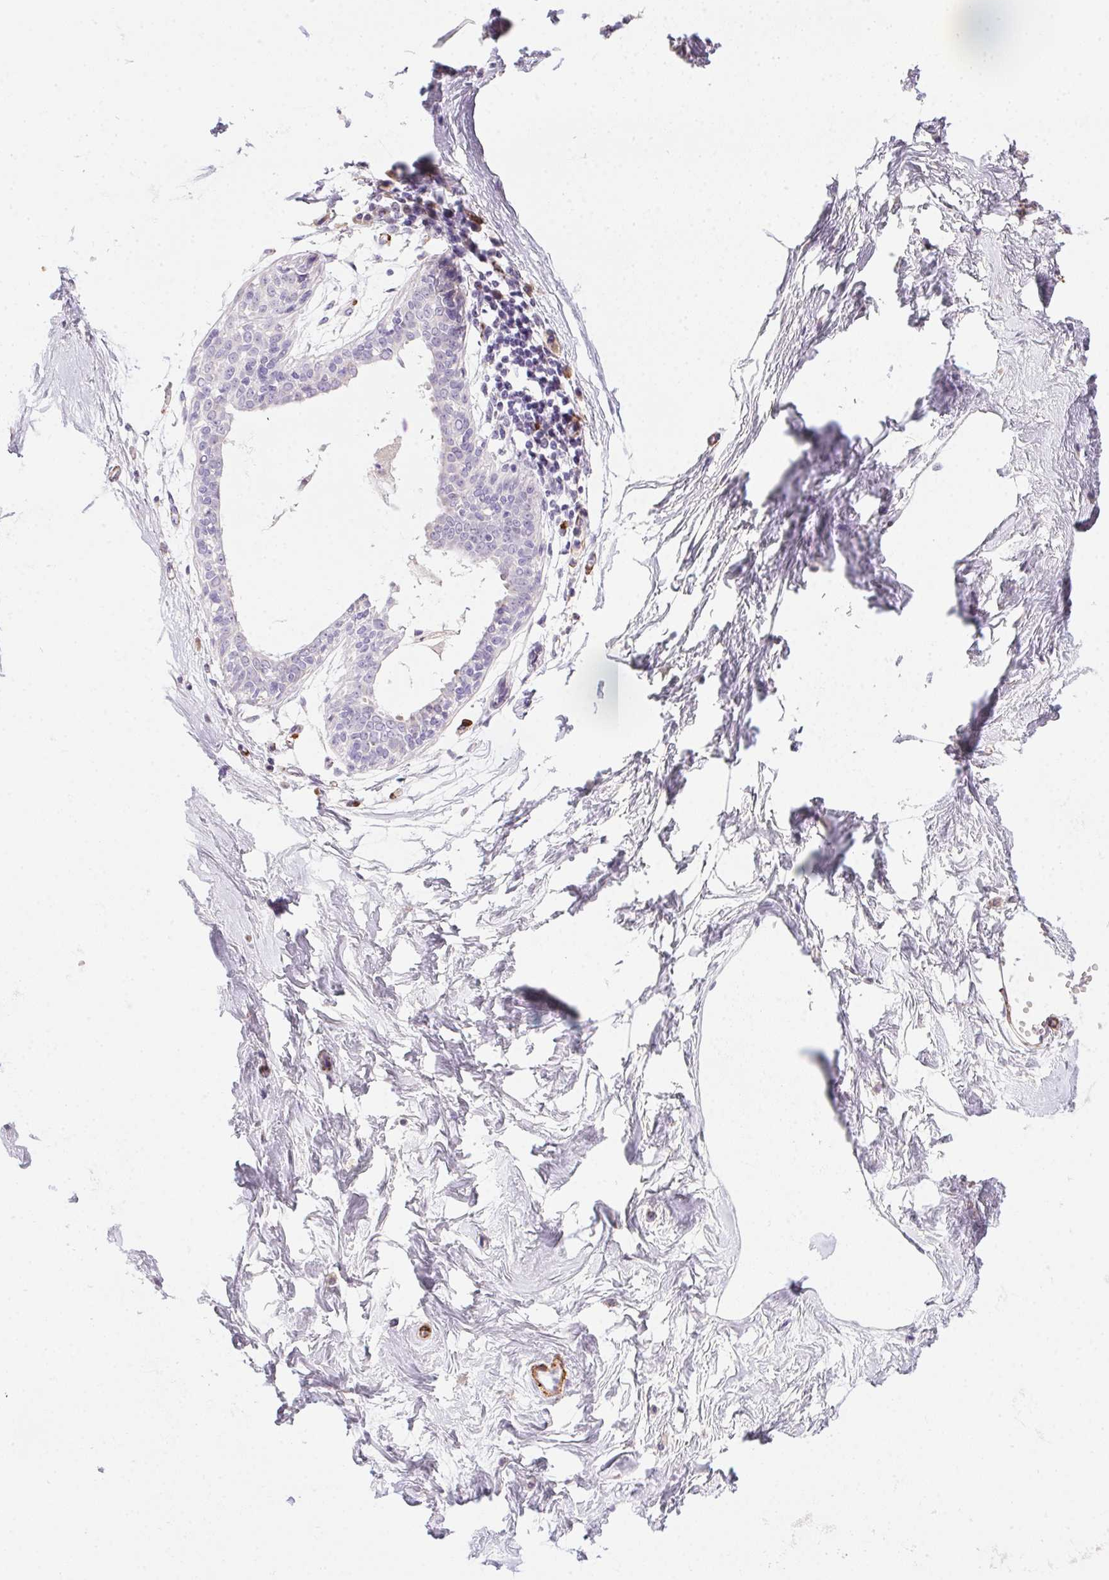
{"staining": {"intensity": "negative", "quantity": "none", "location": "none"}, "tissue": "breast", "cell_type": "Adipocytes", "image_type": "normal", "snomed": [{"axis": "morphology", "description": "Normal tissue, NOS"}, {"axis": "topography", "description": "Breast"}], "caption": "Unremarkable breast was stained to show a protein in brown. There is no significant staining in adipocytes. (Brightfield microscopy of DAB immunohistochemistry (IHC) at high magnification).", "gene": "HRC", "patient": {"sex": "female", "age": 45}}